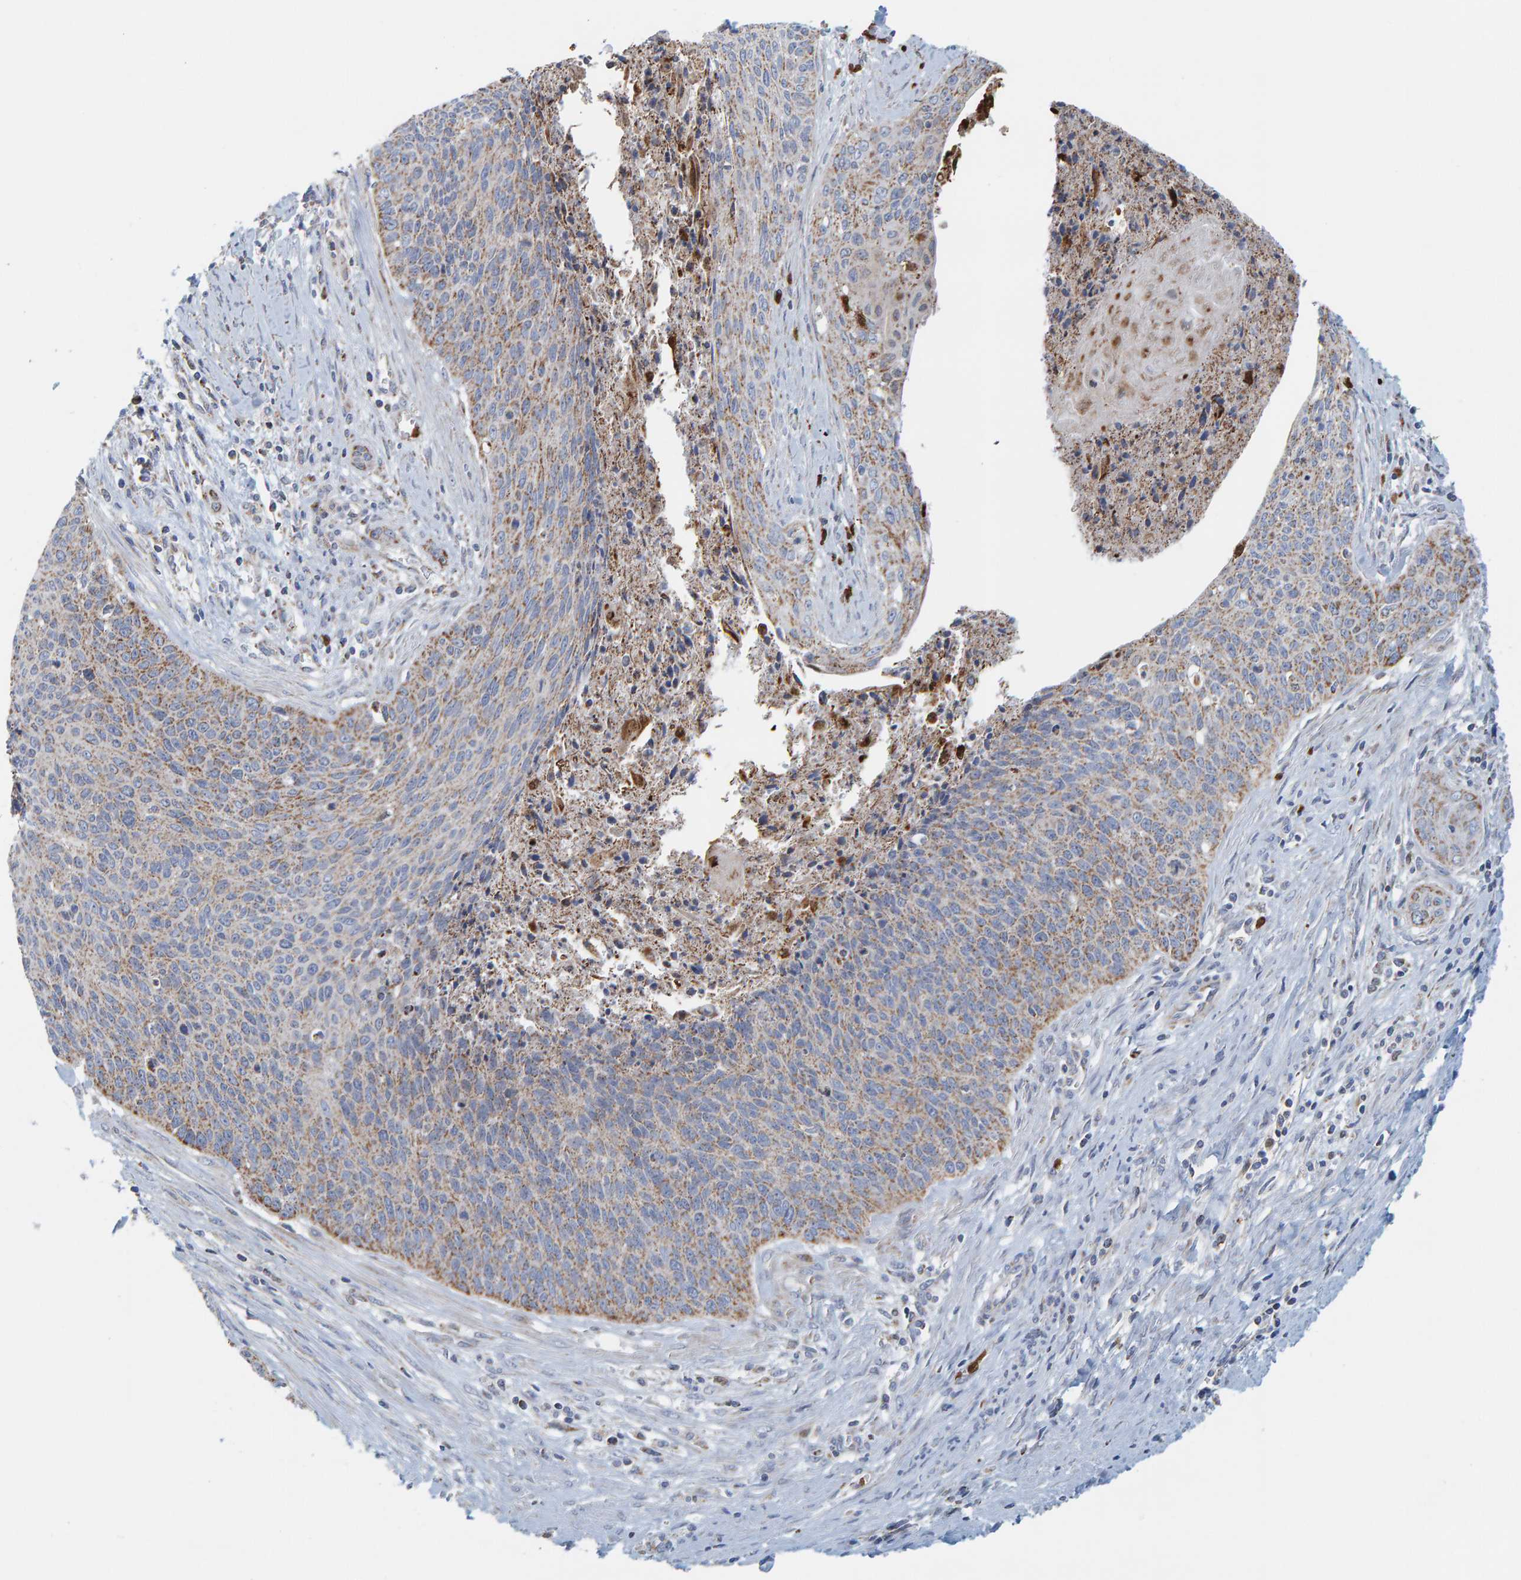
{"staining": {"intensity": "moderate", "quantity": ">75%", "location": "cytoplasmic/membranous"}, "tissue": "cervical cancer", "cell_type": "Tumor cells", "image_type": "cancer", "snomed": [{"axis": "morphology", "description": "Squamous cell carcinoma, NOS"}, {"axis": "topography", "description": "Cervix"}], "caption": "Brown immunohistochemical staining in cervical cancer exhibits moderate cytoplasmic/membranous expression in approximately >75% of tumor cells. The staining was performed using DAB, with brown indicating positive protein expression. Nuclei are stained blue with hematoxylin.", "gene": "B9D1", "patient": {"sex": "female", "age": 55}}